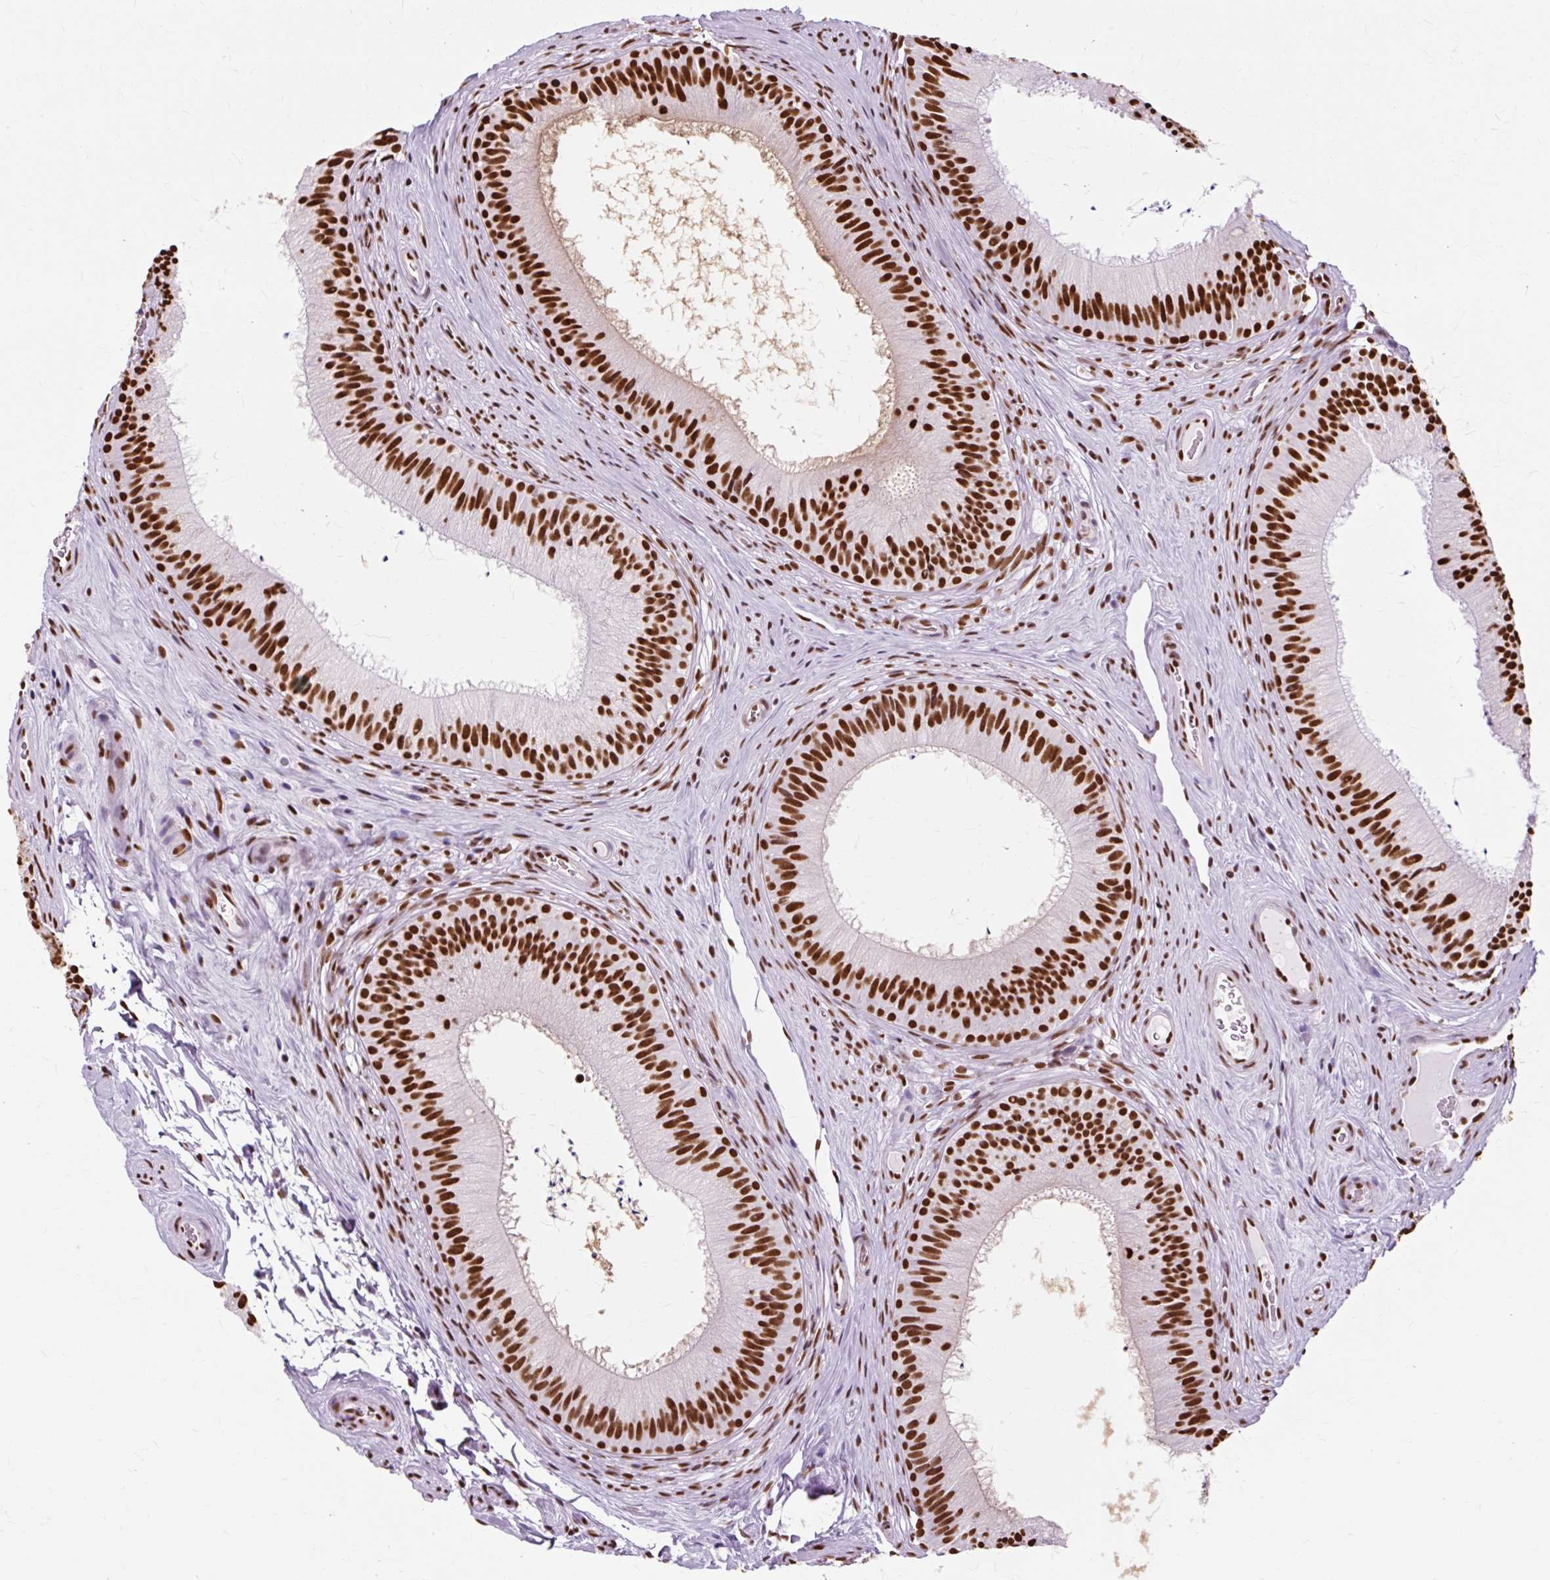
{"staining": {"intensity": "strong", "quantity": ">75%", "location": "nuclear"}, "tissue": "epididymis", "cell_type": "Glandular cells", "image_type": "normal", "snomed": [{"axis": "morphology", "description": "Normal tissue, NOS"}, {"axis": "topography", "description": "Epididymis"}], "caption": "High-magnification brightfield microscopy of normal epididymis stained with DAB (3,3'-diaminobenzidine) (brown) and counterstained with hematoxylin (blue). glandular cells exhibit strong nuclear staining is seen in approximately>75% of cells. Using DAB (3,3'-diaminobenzidine) (brown) and hematoxylin (blue) stains, captured at high magnification using brightfield microscopy.", "gene": "XRCC6", "patient": {"sex": "male", "age": 24}}